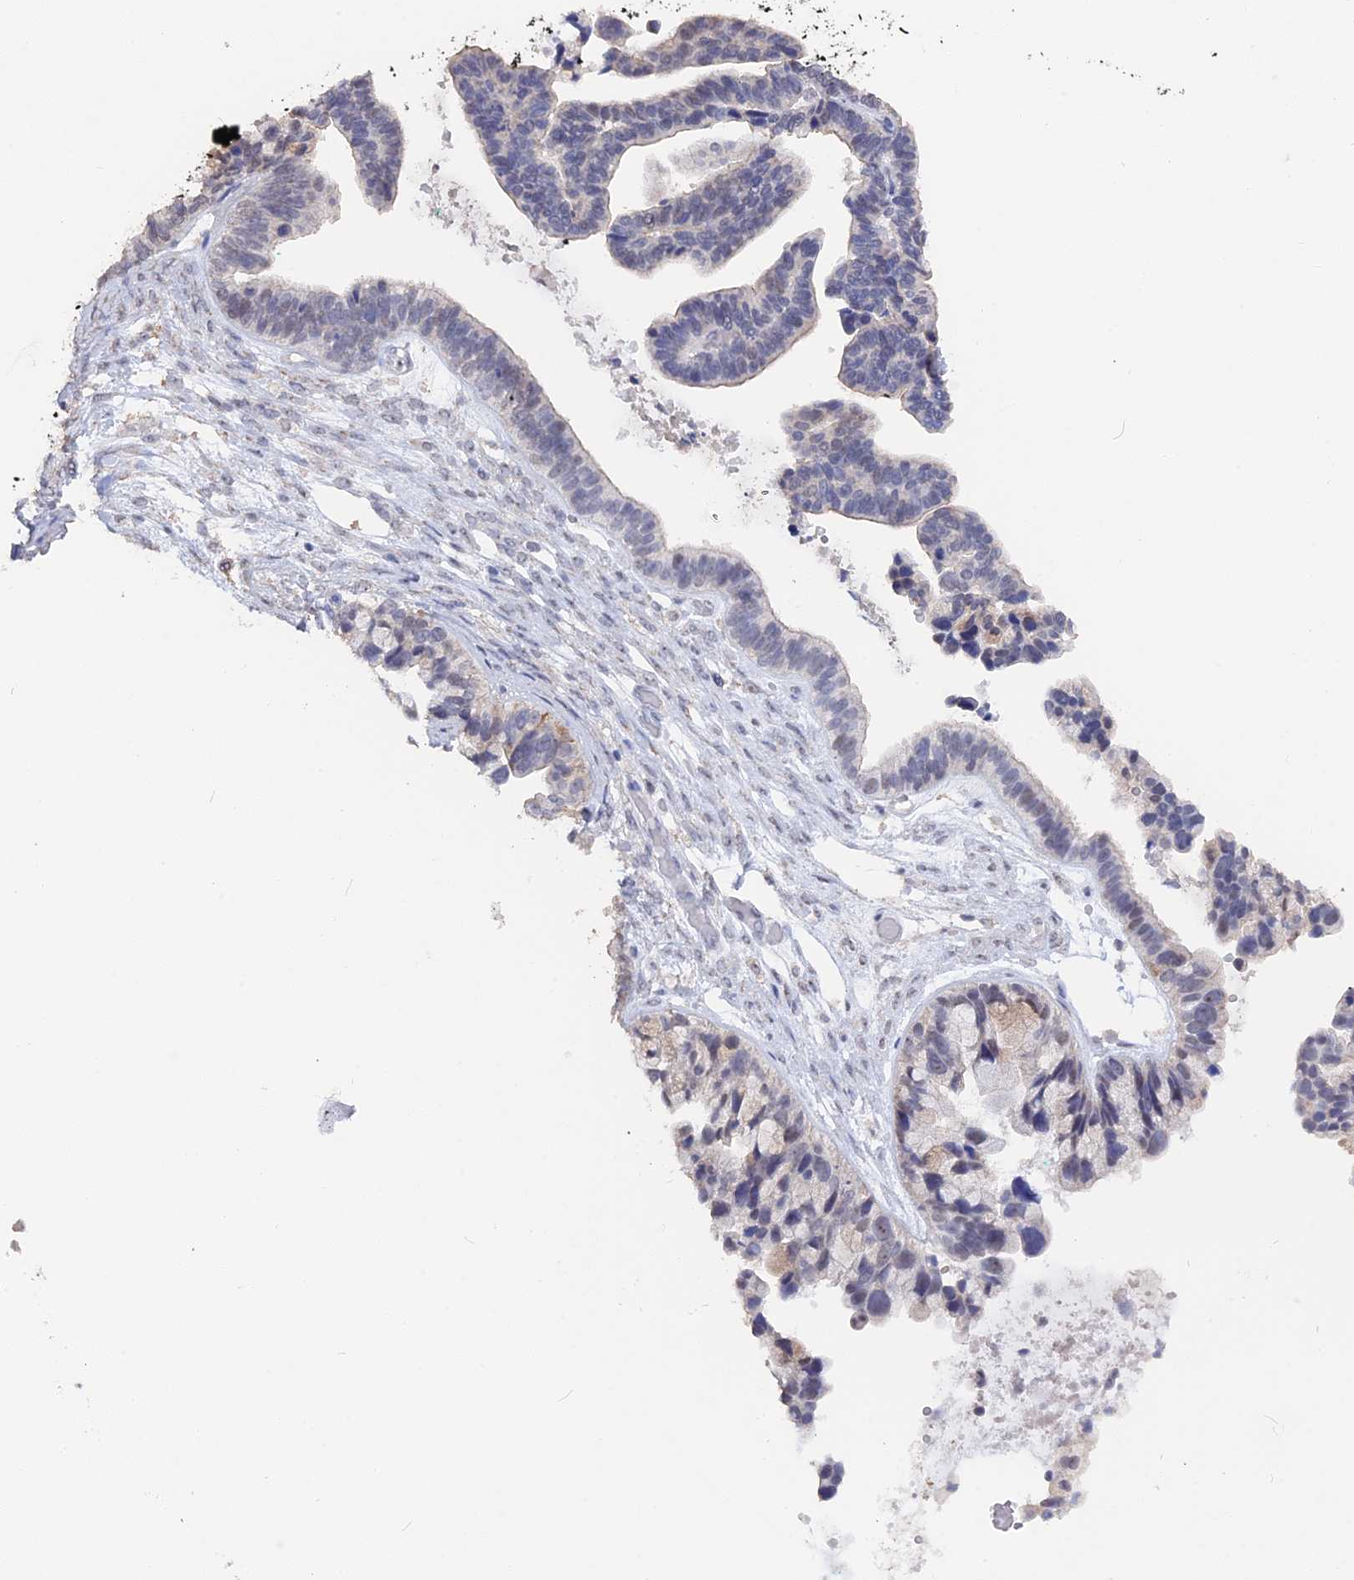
{"staining": {"intensity": "negative", "quantity": "none", "location": "none"}, "tissue": "ovarian cancer", "cell_type": "Tumor cells", "image_type": "cancer", "snomed": [{"axis": "morphology", "description": "Cystadenocarcinoma, serous, NOS"}, {"axis": "topography", "description": "Ovary"}], "caption": "This is an immunohistochemistry (IHC) histopathology image of human ovarian serous cystadenocarcinoma. There is no expression in tumor cells.", "gene": "SEMG2", "patient": {"sex": "female", "age": 56}}